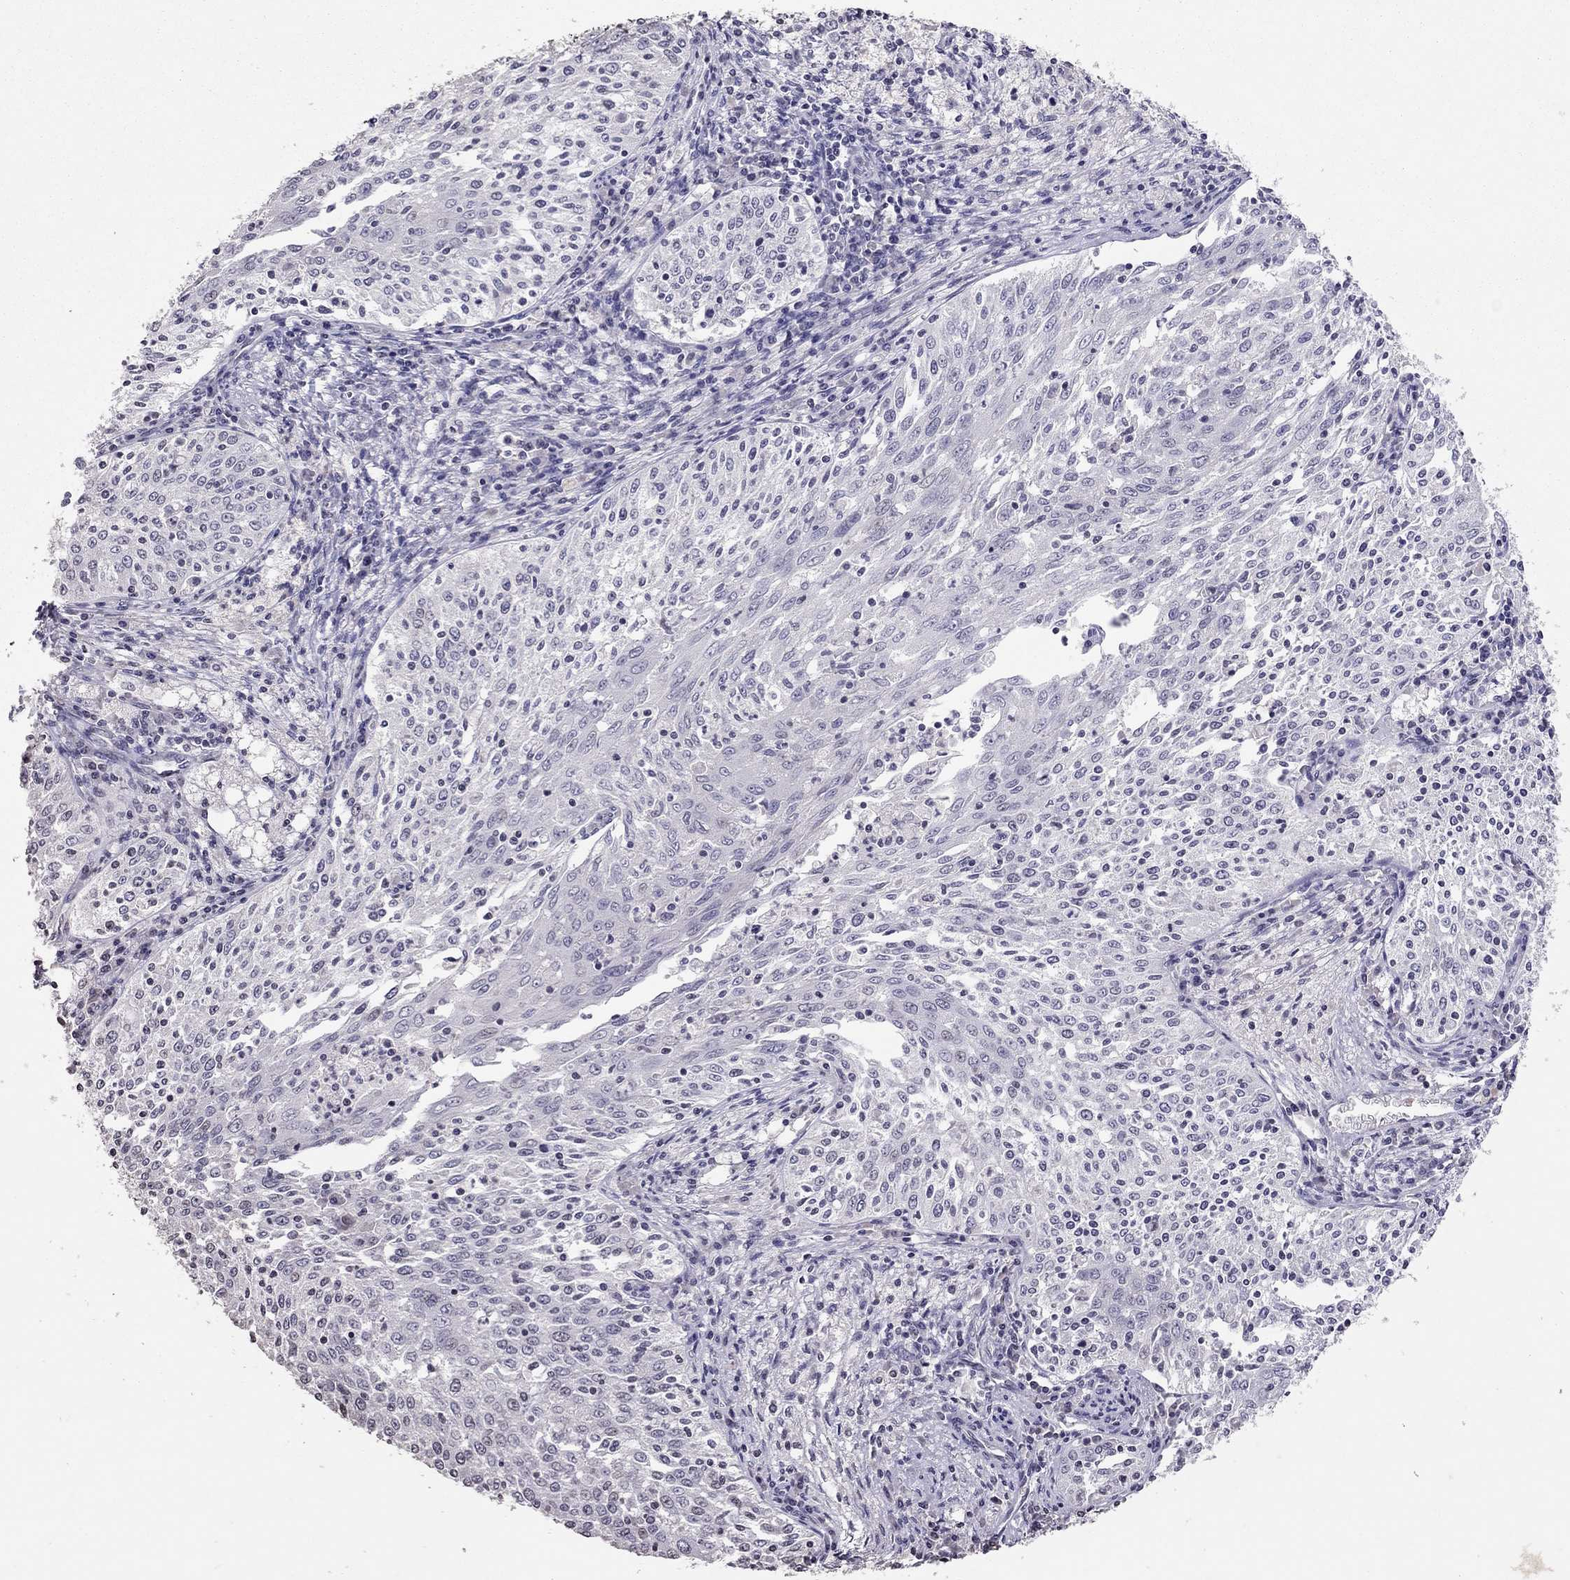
{"staining": {"intensity": "negative", "quantity": "none", "location": "none"}, "tissue": "cervical cancer", "cell_type": "Tumor cells", "image_type": "cancer", "snomed": [{"axis": "morphology", "description": "Squamous cell carcinoma, NOS"}, {"axis": "topography", "description": "Cervix"}], "caption": "IHC of human cervical cancer displays no staining in tumor cells.", "gene": "TSHB", "patient": {"sex": "female", "age": 41}}